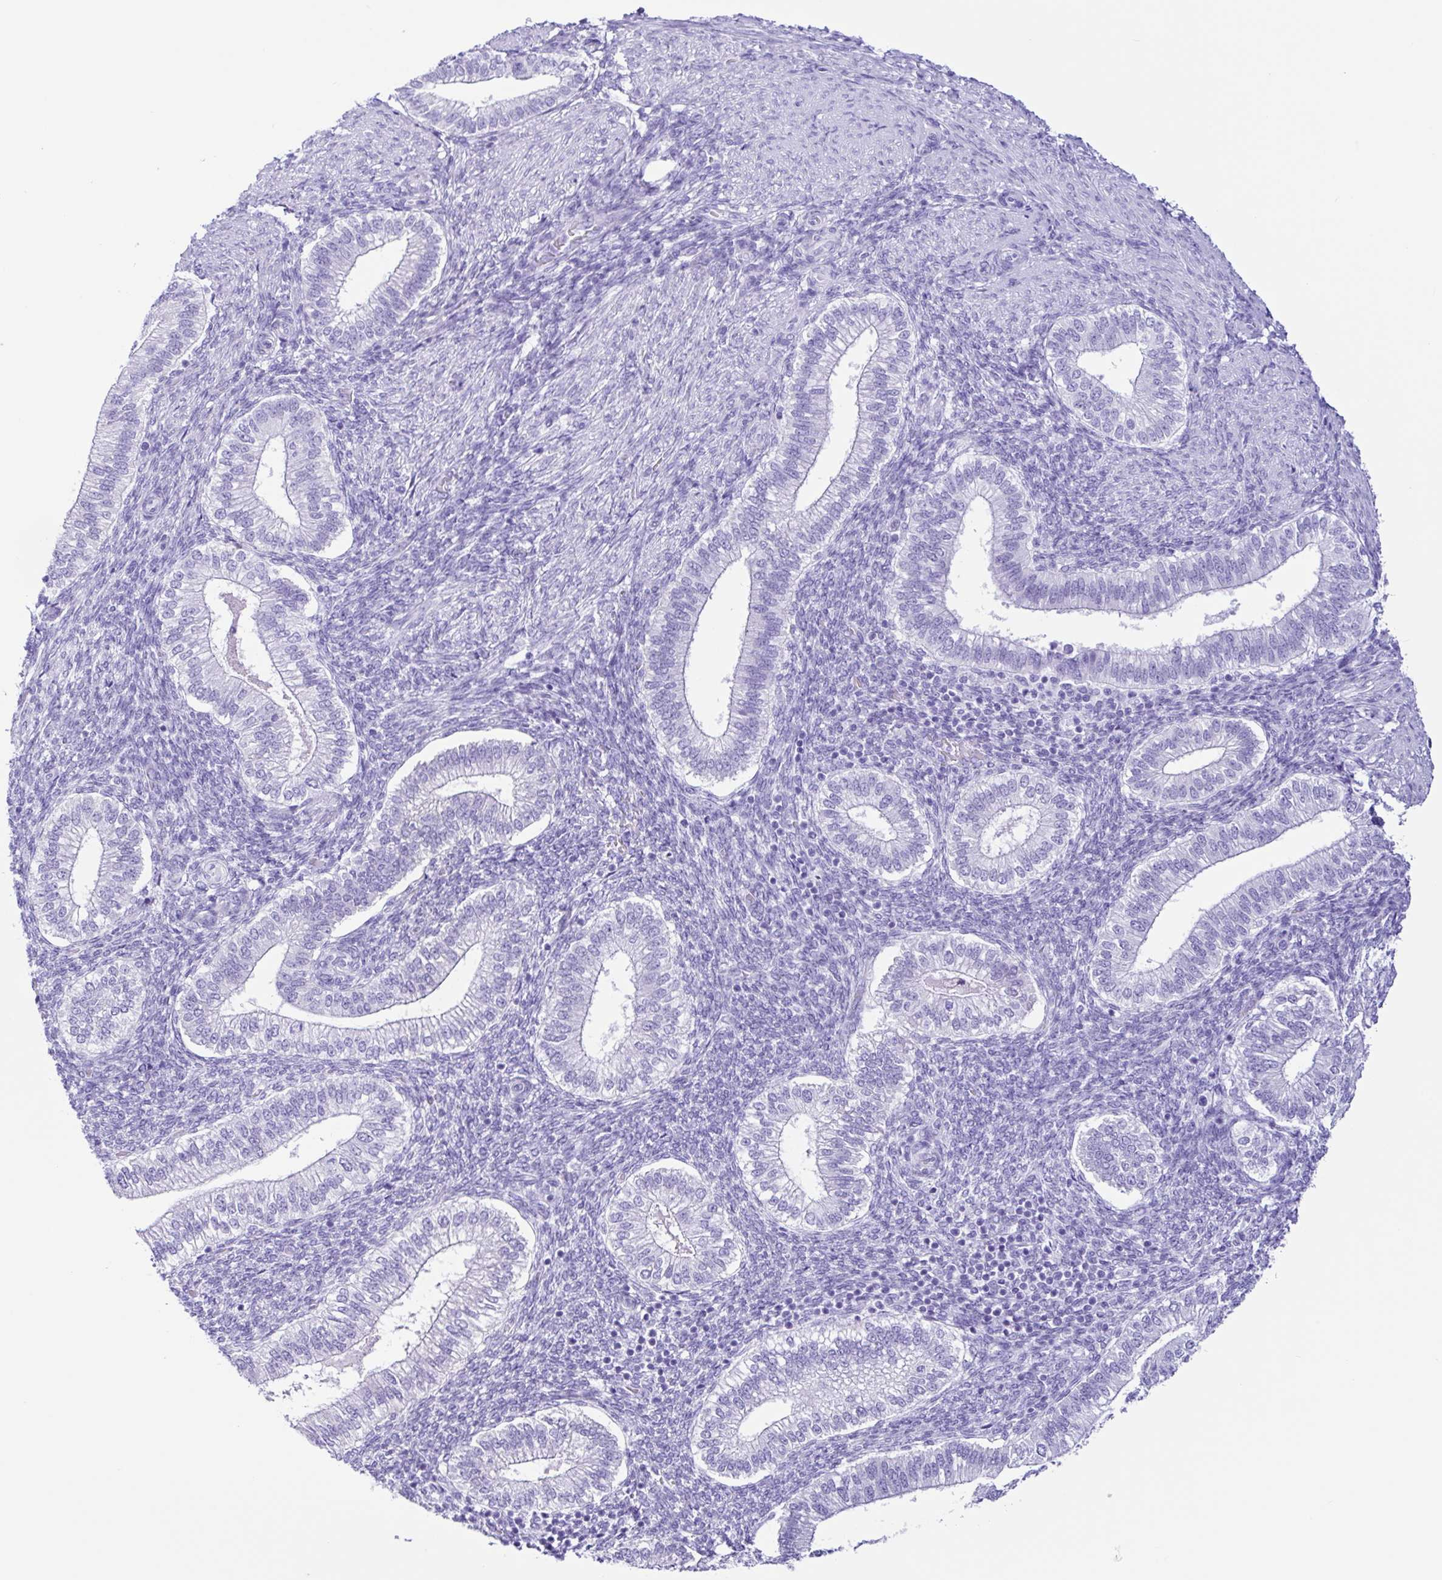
{"staining": {"intensity": "negative", "quantity": "none", "location": "none"}, "tissue": "endometrium", "cell_type": "Cells in endometrial stroma", "image_type": "normal", "snomed": [{"axis": "morphology", "description": "Normal tissue, NOS"}, {"axis": "topography", "description": "Endometrium"}], "caption": "Immunohistochemistry (IHC) image of benign endometrium: human endometrium stained with DAB displays no significant protein staining in cells in endometrial stroma.", "gene": "PIGF", "patient": {"sex": "female", "age": 25}}